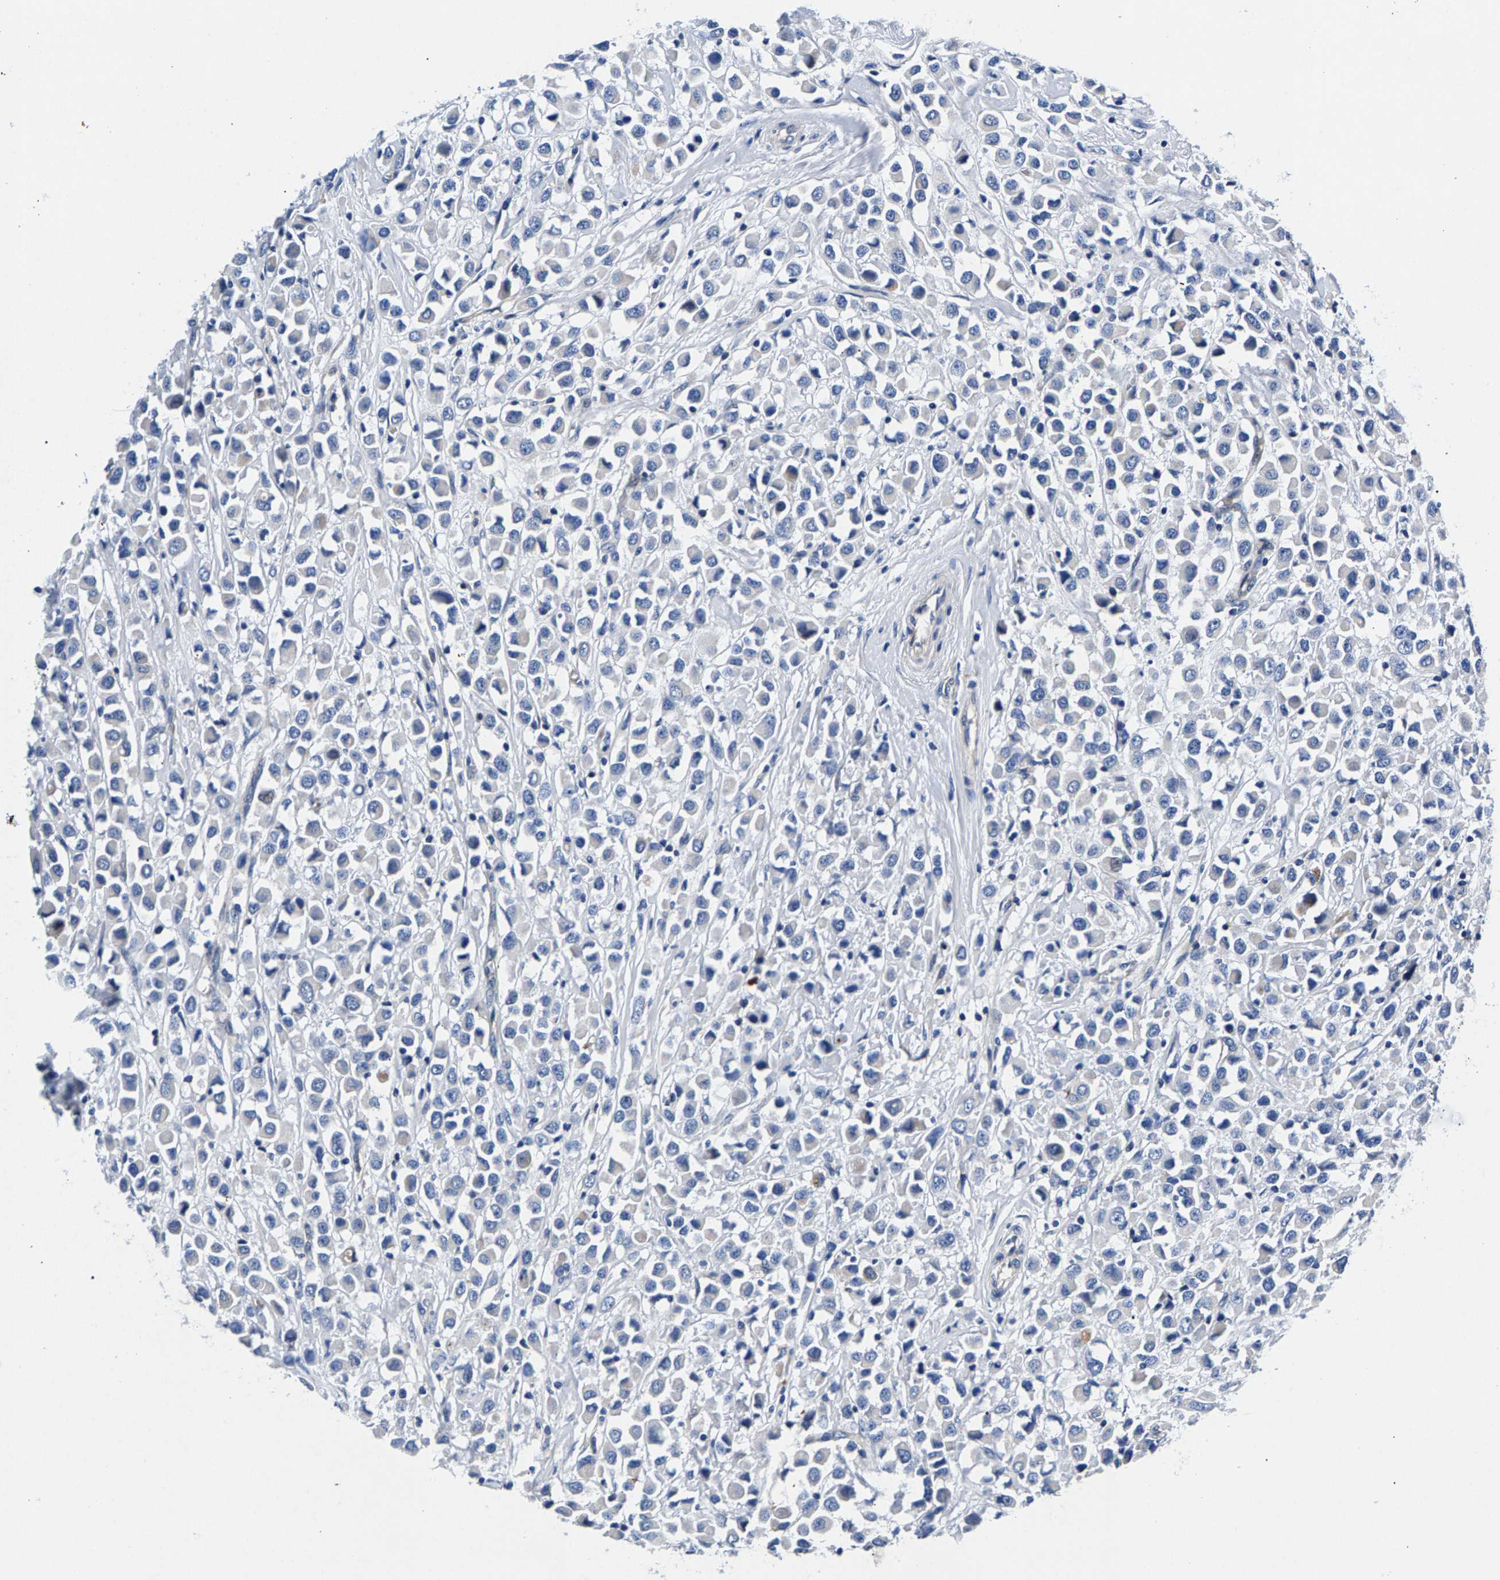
{"staining": {"intensity": "negative", "quantity": "none", "location": "none"}, "tissue": "breast cancer", "cell_type": "Tumor cells", "image_type": "cancer", "snomed": [{"axis": "morphology", "description": "Duct carcinoma"}, {"axis": "topography", "description": "Breast"}], "caption": "IHC of breast cancer shows no positivity in tumor cells. (Brightfield microscopy of DAB IHC at high magnification).", "gene": "P2RY4", "patient": {"sex": "female", "age": 61}}